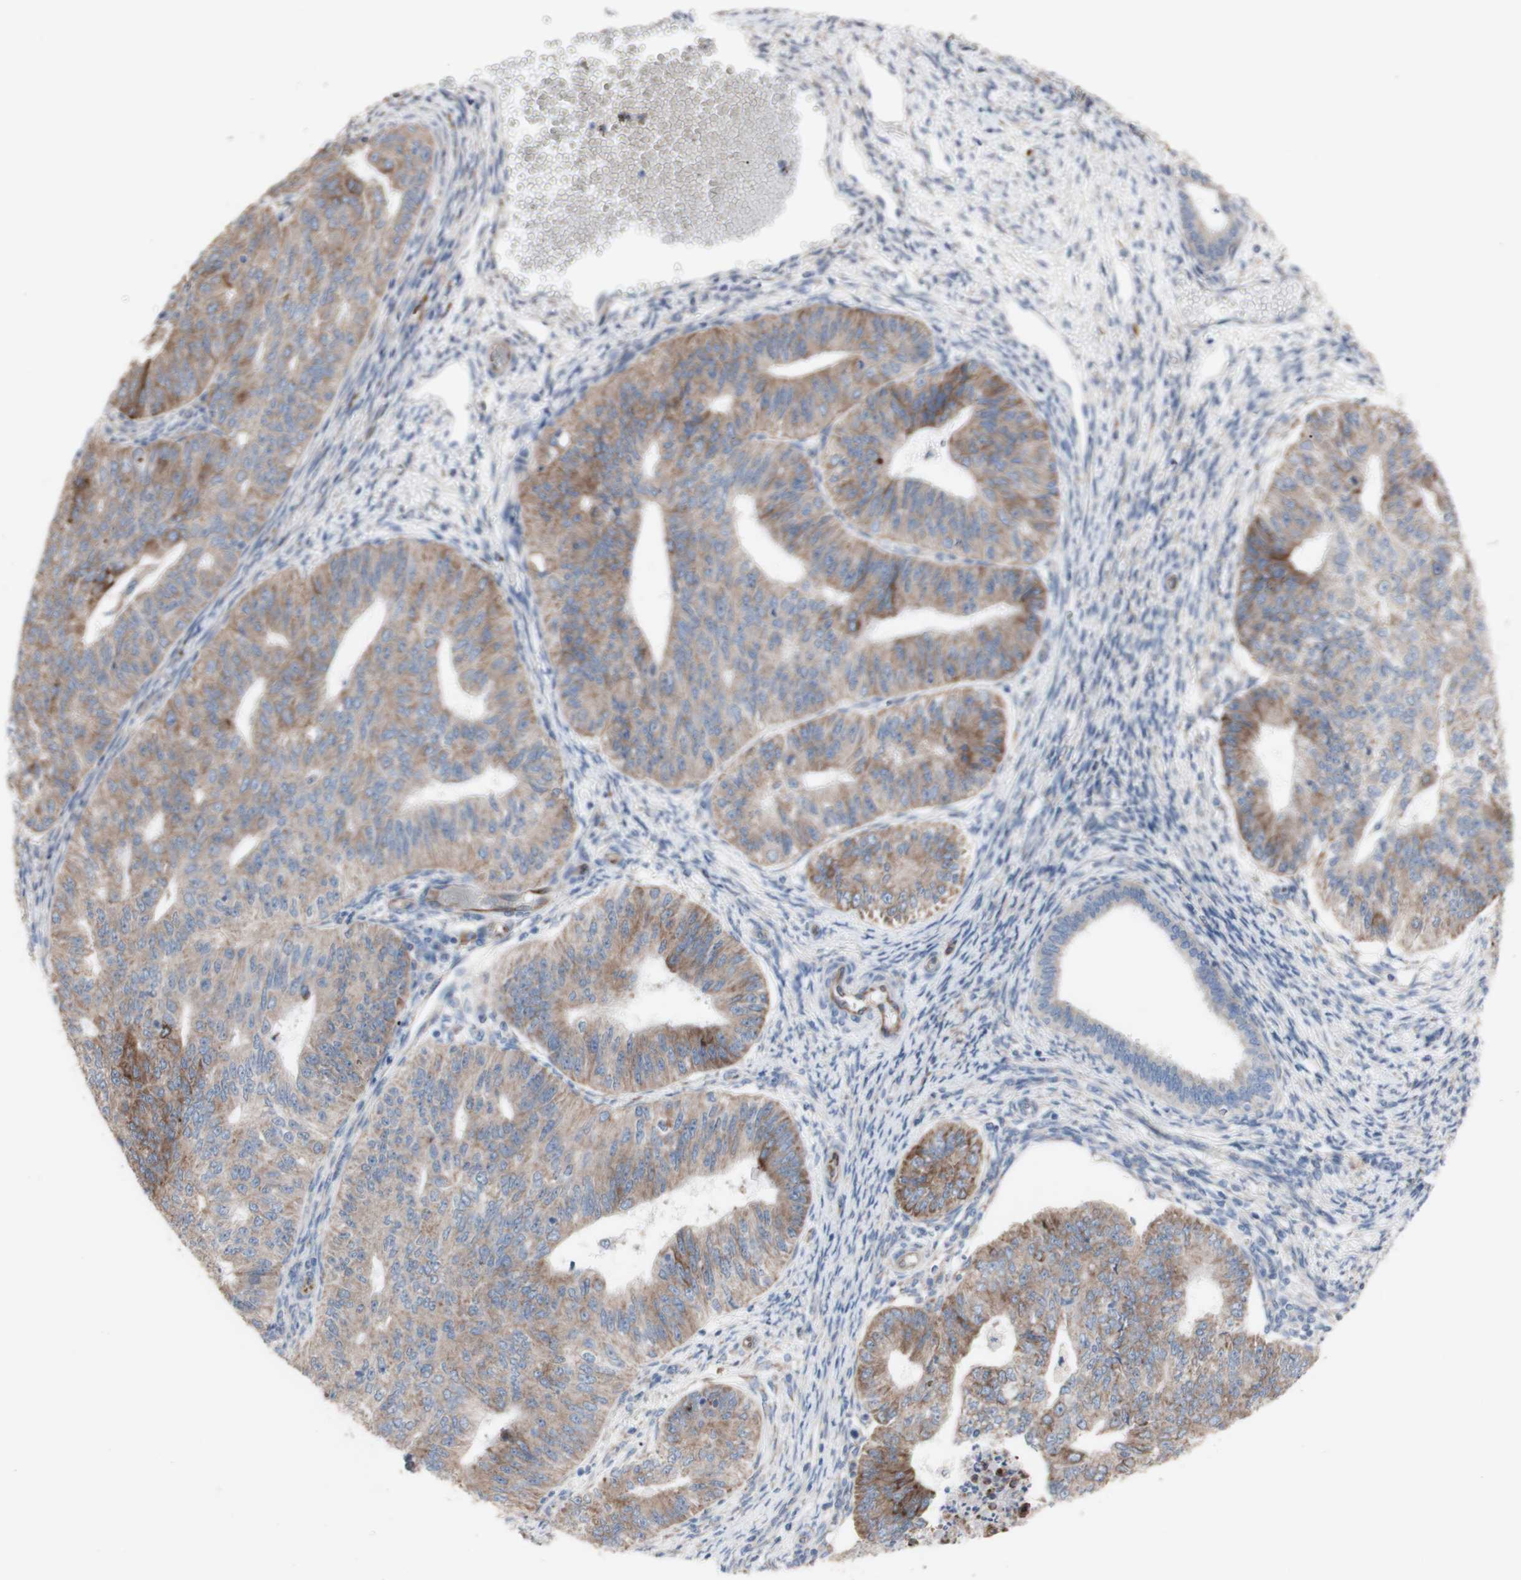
{"staining": {"intensity": "moderate", "quantity": ">75%", "location": "cytoplasmic/membranous"}, "tissue": "endometrial cancer", "cell_type": "Tumor cells", "image_type": "cancer", "snomed": [{"axis": "morphology", "description": "Adenocarcinoma, NOS"}, {"axis": "topography", "description": "Endometrium"}], "caption": "High-power microscopy captured an immunohistochemistry (IHC) image of adenocarcinoma (endometrial), revealing moderate cytoplasmic/membranous expression in approximately >75% of tumor cells.", "gene": "AGPAT5", "patient": {"sex": "female", "age": 32}}